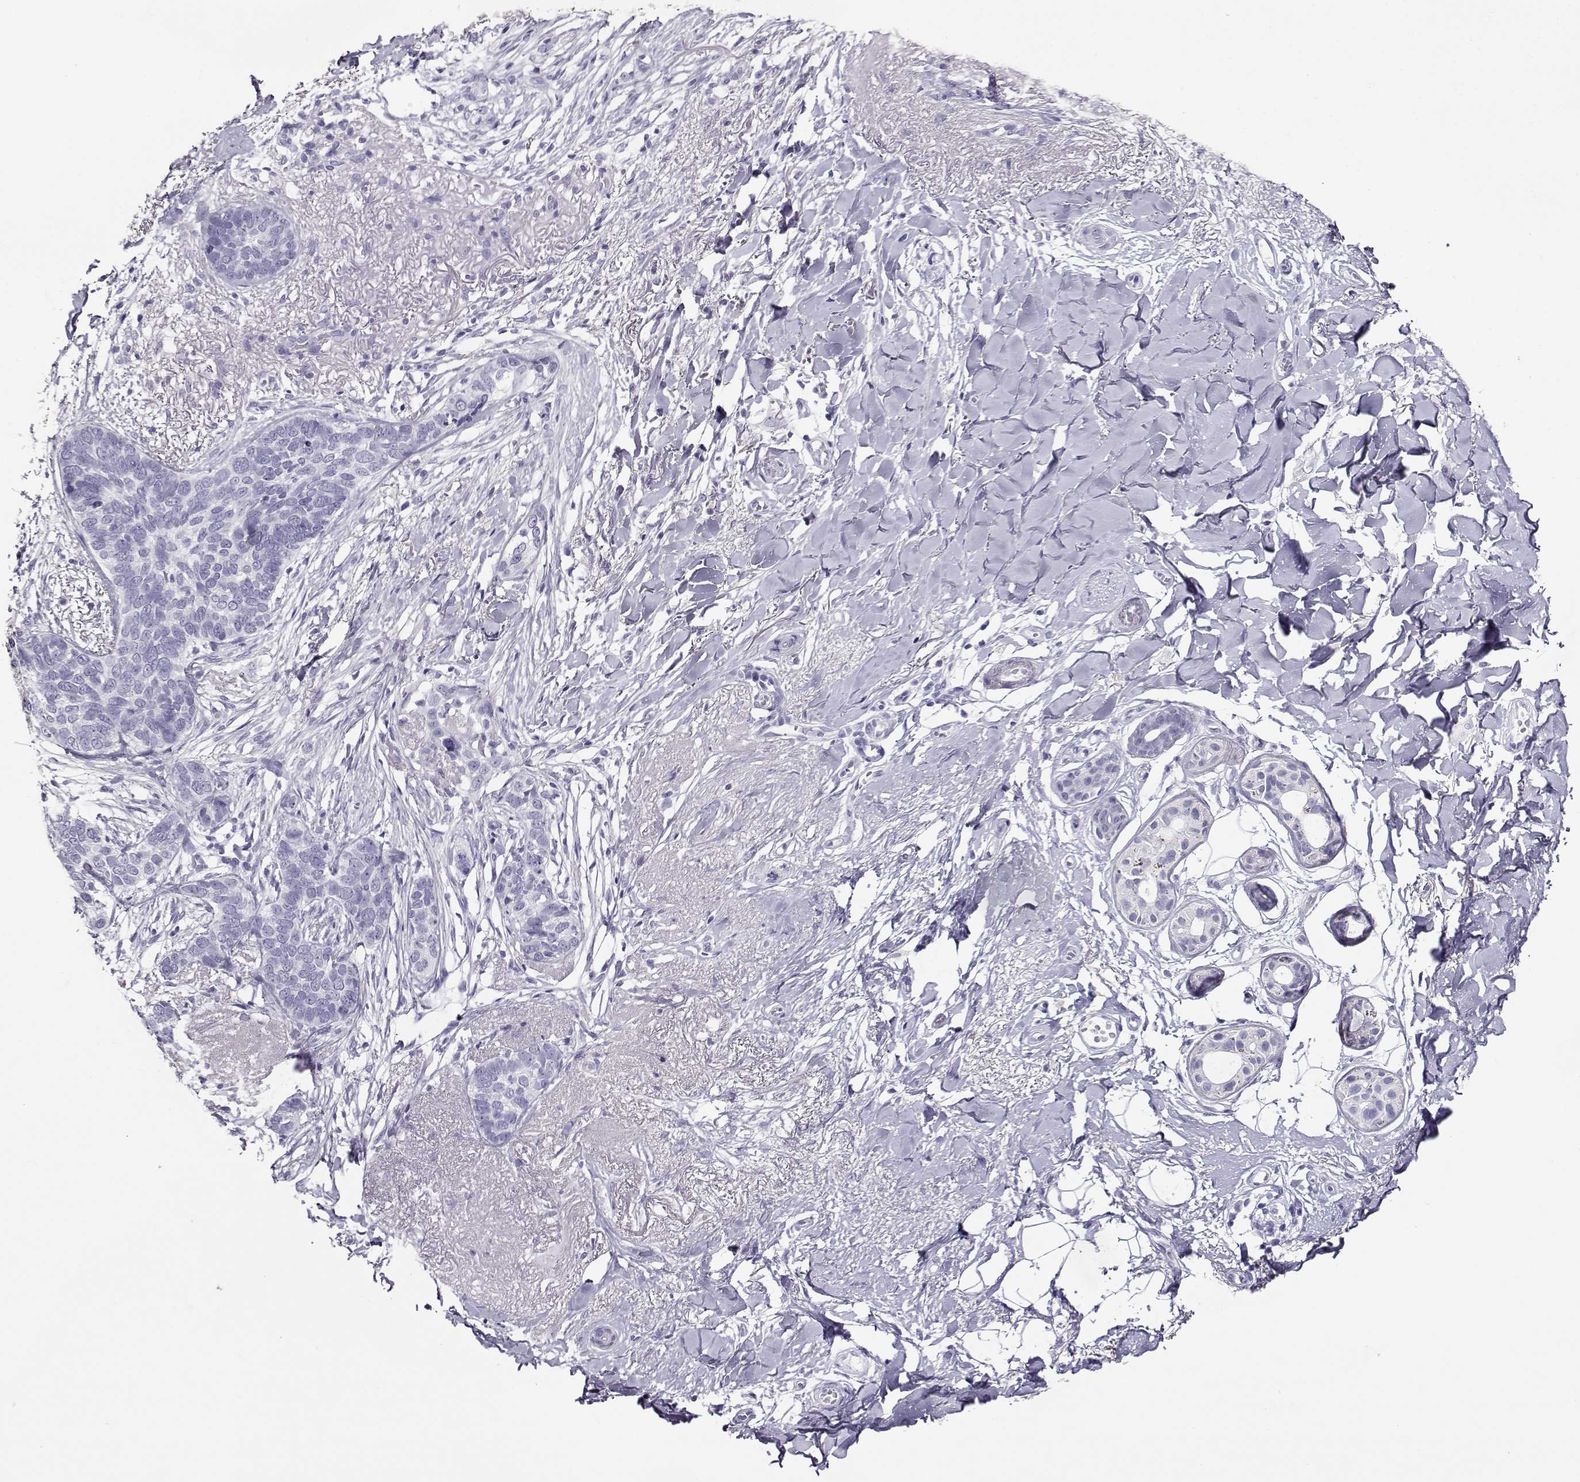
{"staining": {"intensity": "negative", "quantity": "none", "location": "none"}, "tissue": "skin cancer", "cell_type": "Tumor cells", "image_type": "cancer", "snomed": [{"axis": "morphology", "description": "Normal tissue, NOS"}, {"axis": "morphology", "description": "Basal cell carcinoma"}, {"axis": "topography", "description": "Skin"}], "caption": "Immunohistochemical staining of skin cancer exhibits no significant positivity in tumor cells. (Immunohistochemistry, brightfield microscopy, high magnification).", "gene": "CABS1", "patient": {"sex": "male", "age": 84}}